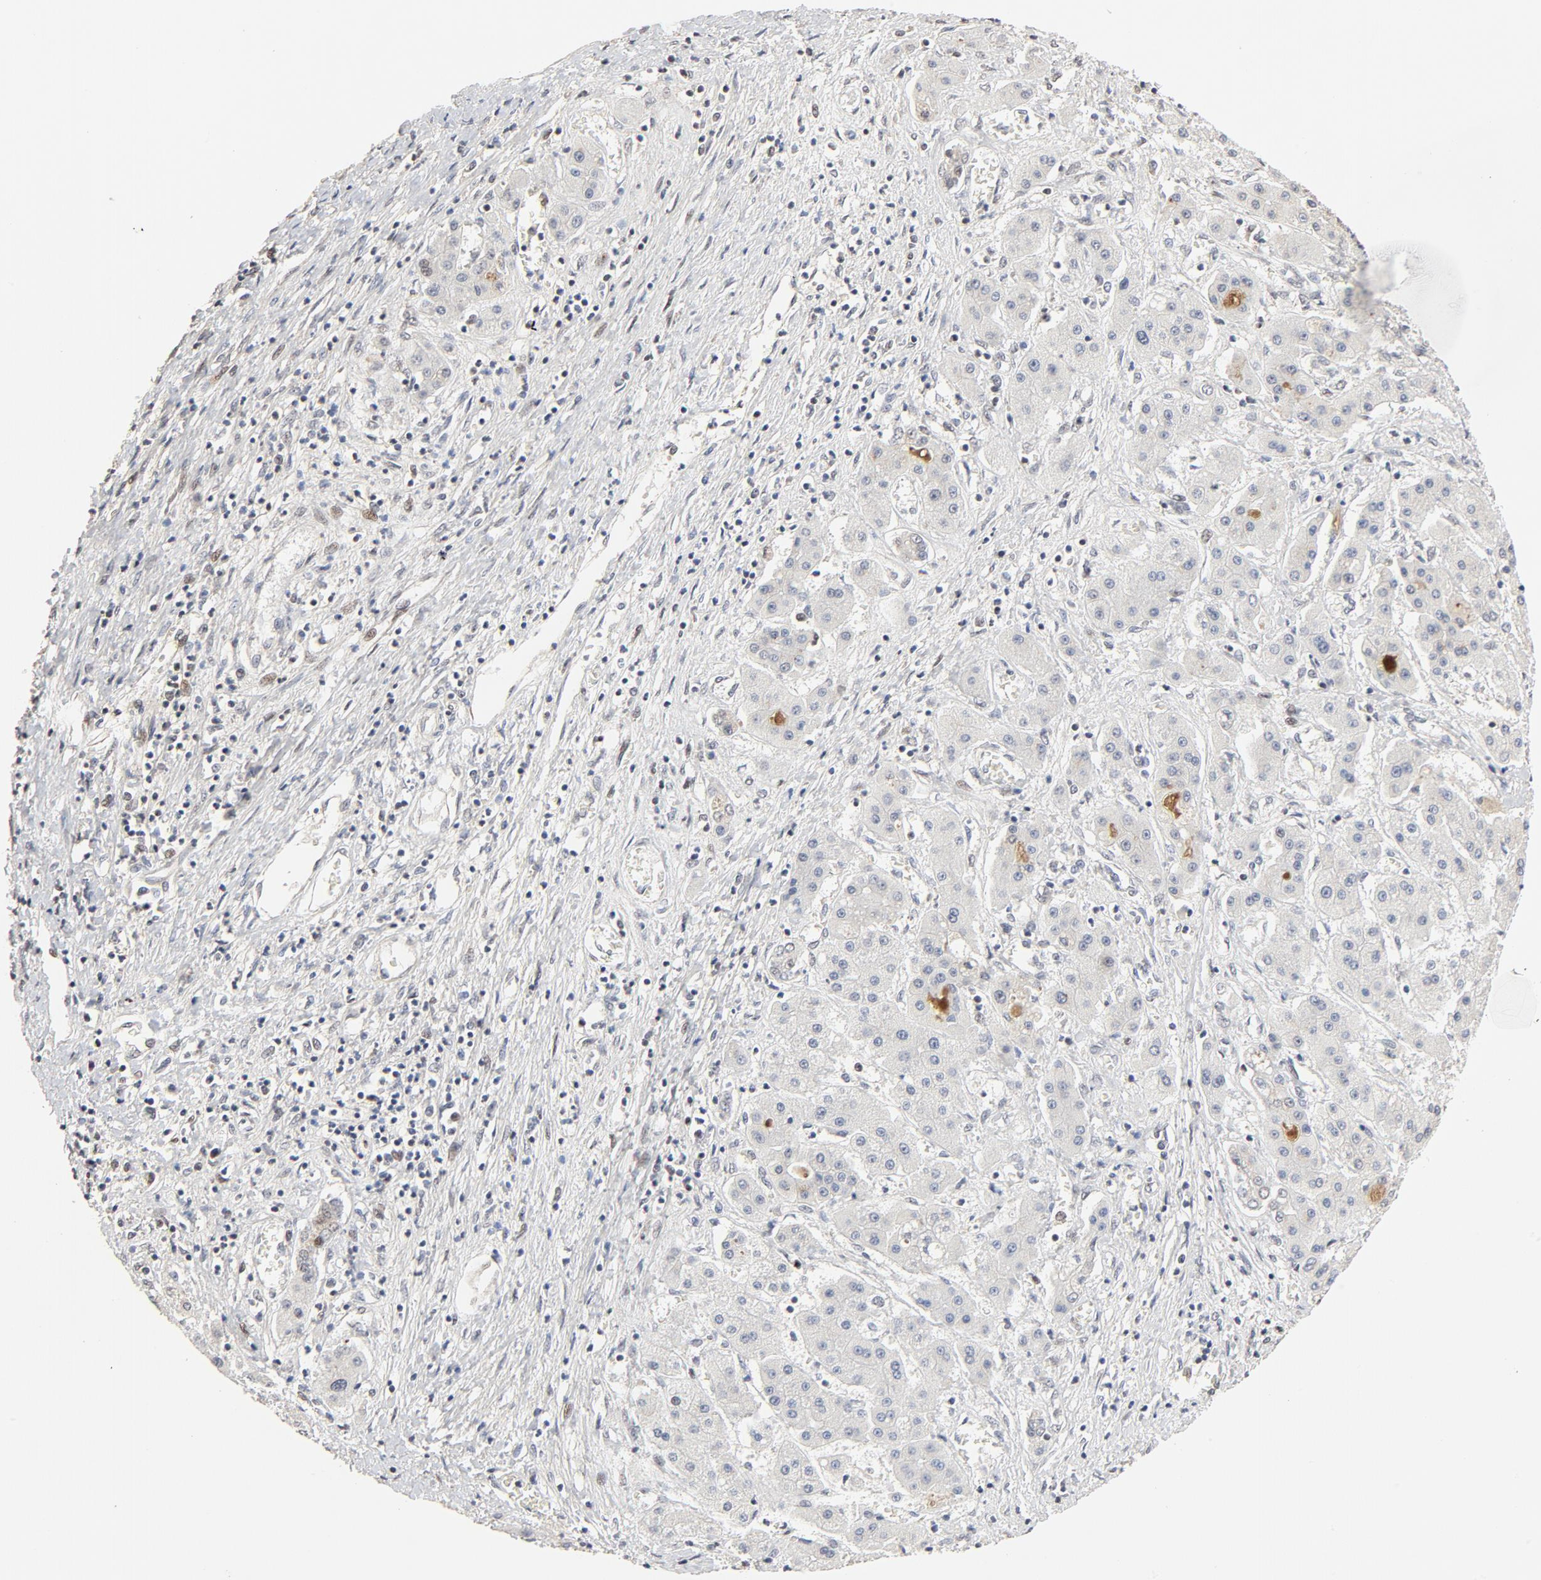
{"staining": {"intensity": "weak", "quantity": "<25%", "location": "cytoplasmic/membranous"}, "tissue": "liver cancer", "cell_type": "Tumor cells", "image_type": "cancer", "snomed": [{"axis": "morphology", "description": "Carcinoma, Hepatocellular, NOS"}, {"axis": "topography", "description": "Liver"}], "caption": "The histopathology image reveals no staining of tumor cells in liver hepatocellular carcinoma.", "gene": "GTF2I", "patient": {"sex": "male", "age": 24}}